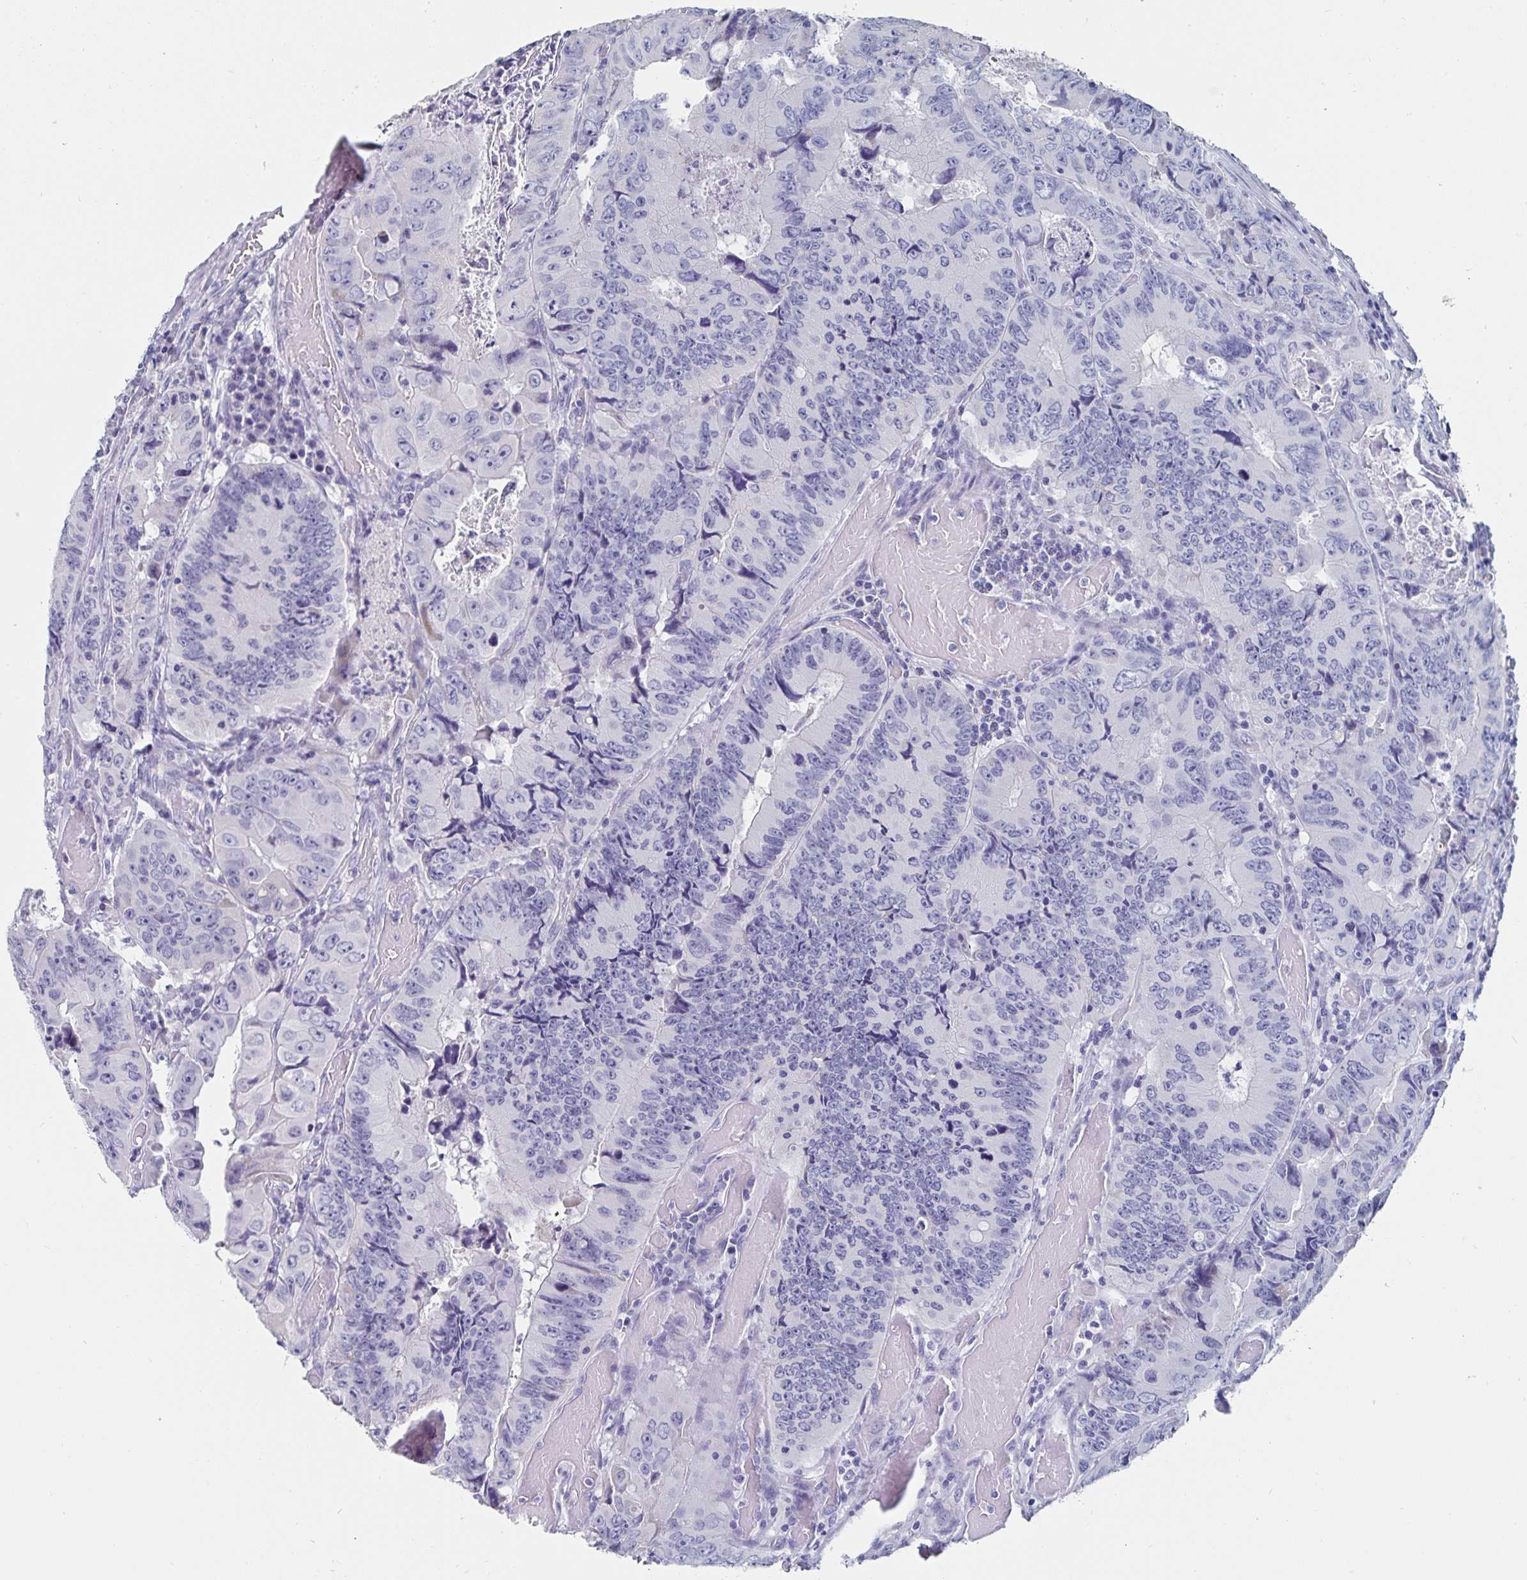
{"staining": {"intensity": "negative", "quantity": "none", "location": "none"}, "tissue": "colorectal cancer", "cell_type": "Tumor cells", "image_type": "cancer", "snomed": [{"axis": "morphology", "description": "Adenocarcinoma, NOS"}, {"axis": "topography", "description": "Colon"}], "caption": "This is a photomicrograph of immunohistochemistry (IHC) staining of adenocarcinoma (colorectal), which shows no expression in tumor cells.", "gene": "CFAP69", "patient": {"sex": "female", "age": 84}}